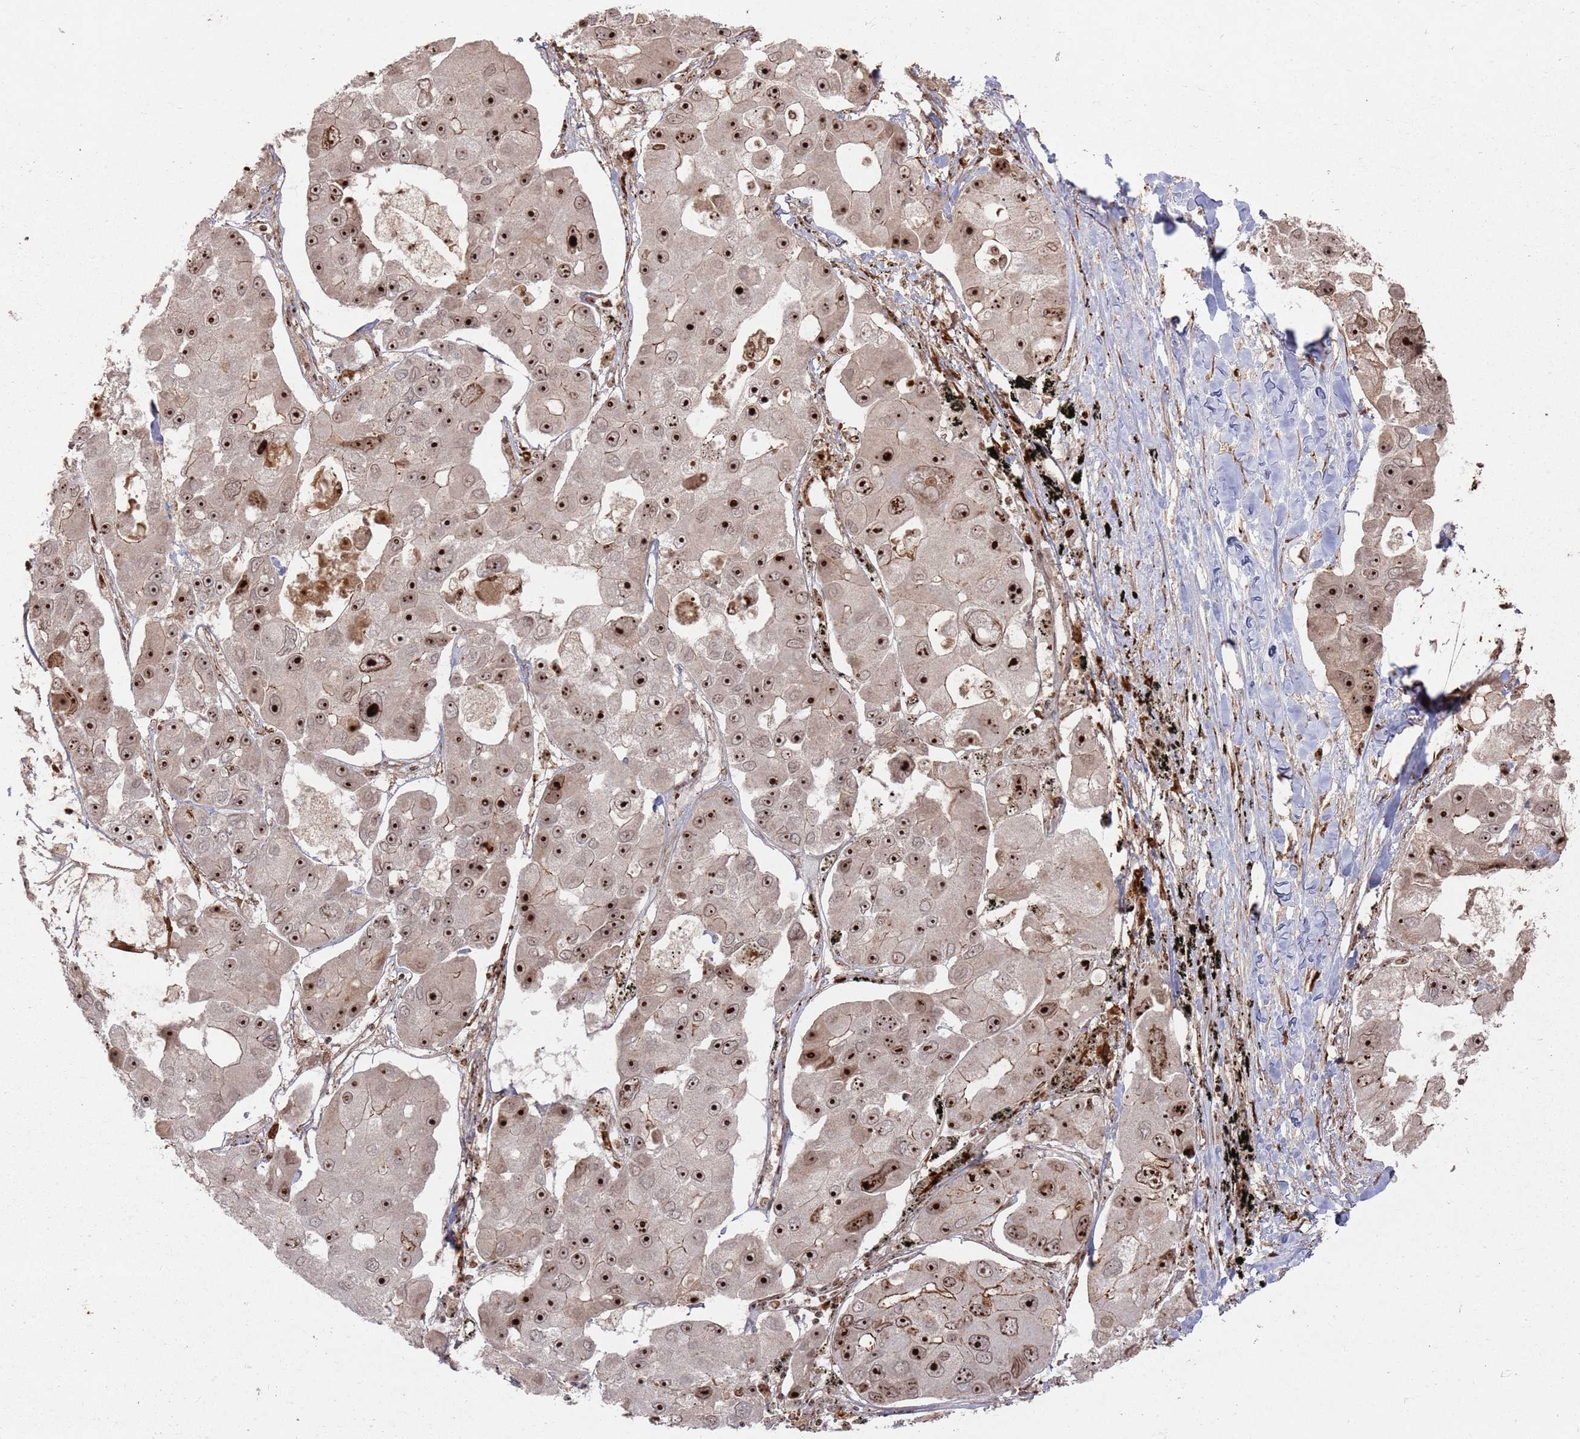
{"staining": {"intensity": "strong", "quantity": ">75%", "location": "nuclear"}, "tissue": "lung cancer", "cell_type": "Tumor cells", "image_type": "cancer", "snomed": [{"axis": "morphology", "description": "Adenocarcinoma, NOS"}, {"axis": "topography", "description": "Lung"}], "caption": "Protein analysis of adenocarcinoma (lung) tissue shows strong nuclear expression in approximately >75% of tumor cells.", "gene": "UTP11", "patient": {"sex": "female", "age": 54}}